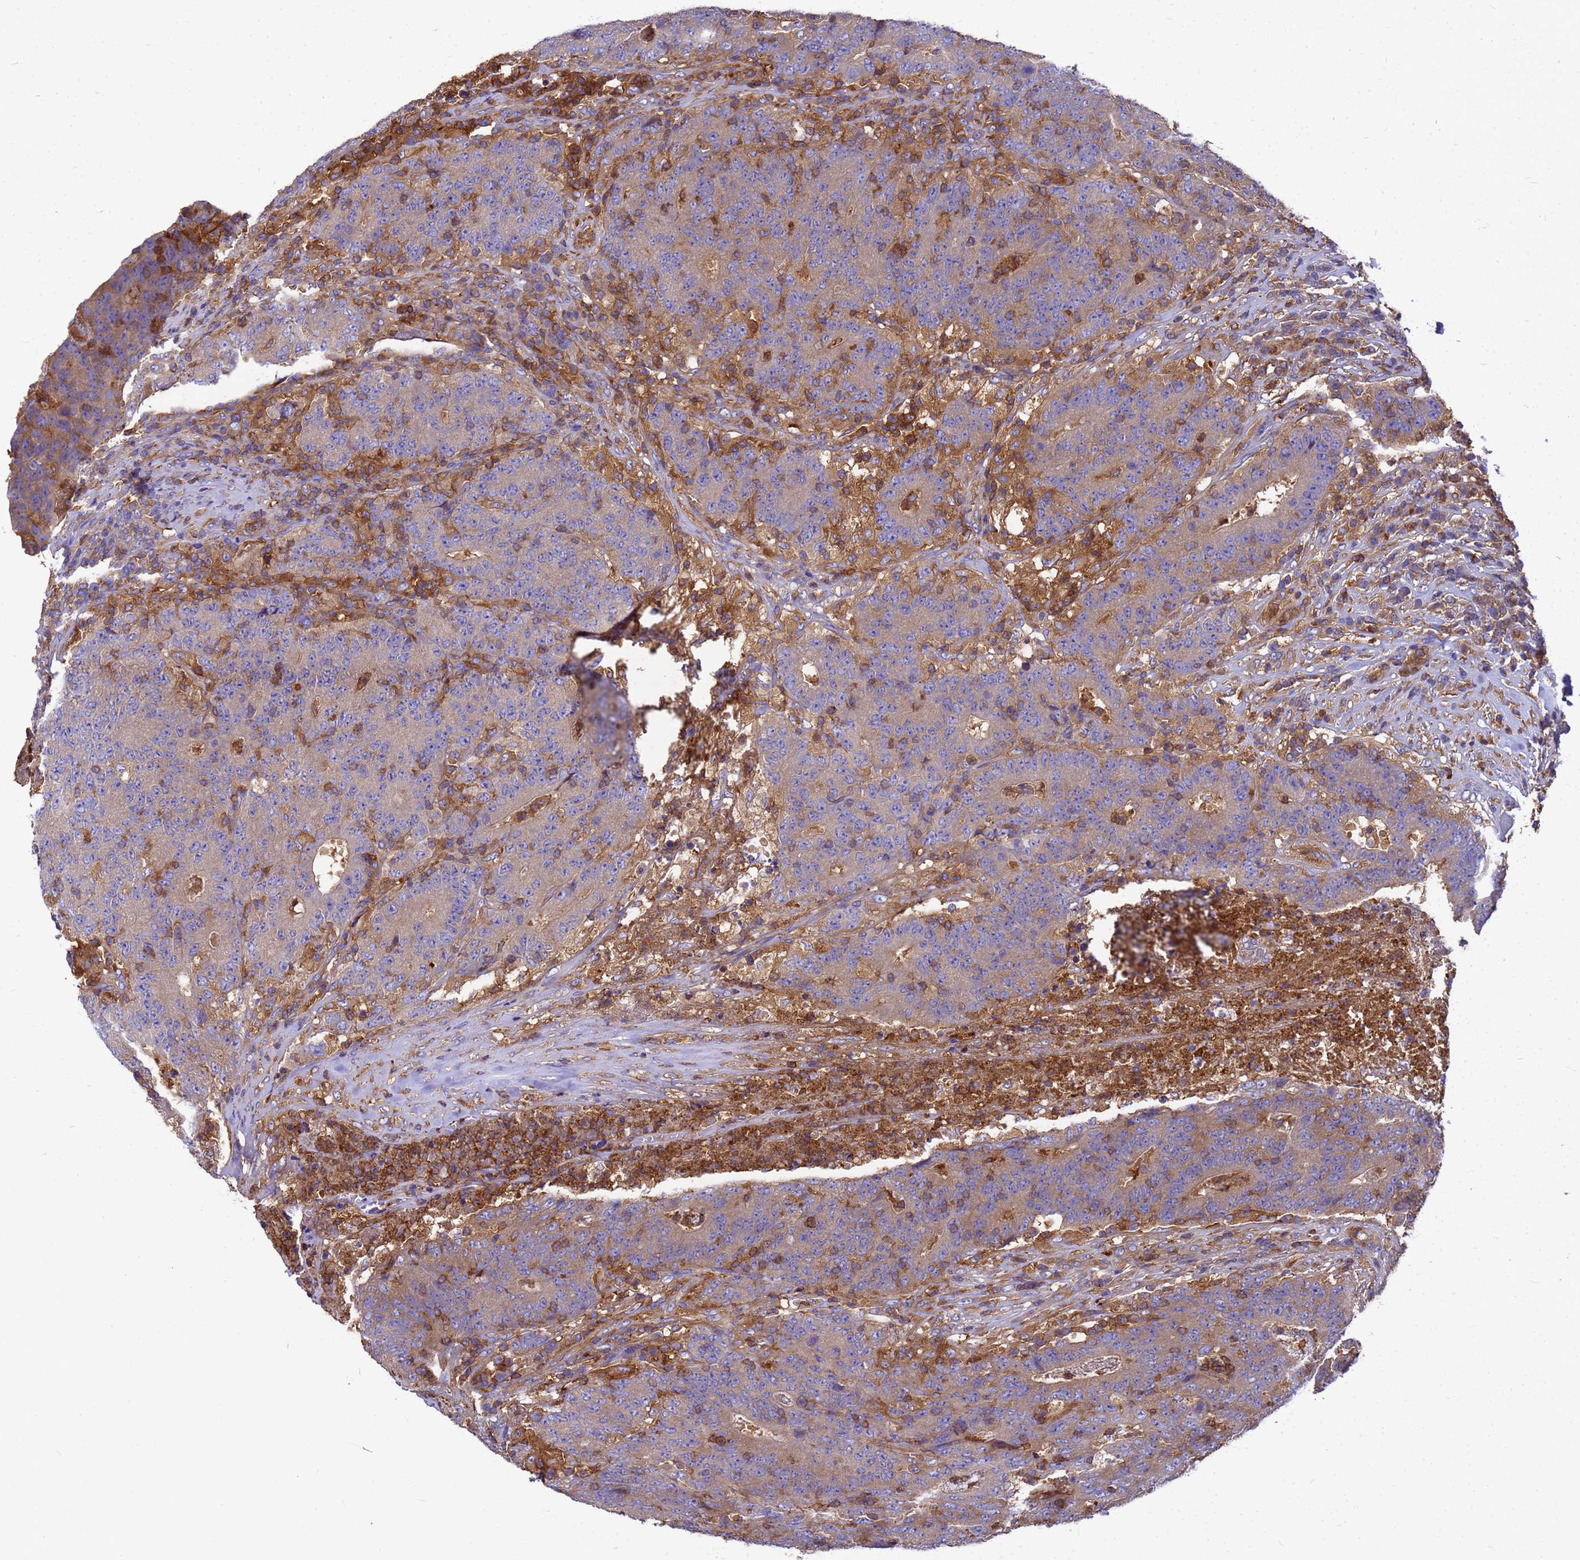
{"staining": {"intensity": "weak", "quantity": "25%-75%", "location": "cytoplasmic/membranous"}, "tissue": "colorectal cancer", "cell_type": "Tumor cells", "image_type": "cancer", "snomed": [{"axis": "morphology", "description": "Adenocarcinoma, NOS"}, {"axis": "topography", "description": "Colon"}], "caption": "Weak cytoplasmic/membranous protein staining is seen in about 25%-75% of tumor cells in colorectal adenocarcinoma. (Stains: DAB in brown, nuclei in blue, Microscopy: brightfield microscopy at high magnification).", "gene": "ZNF235", "patient": {"sex": "female", "age": 75}}